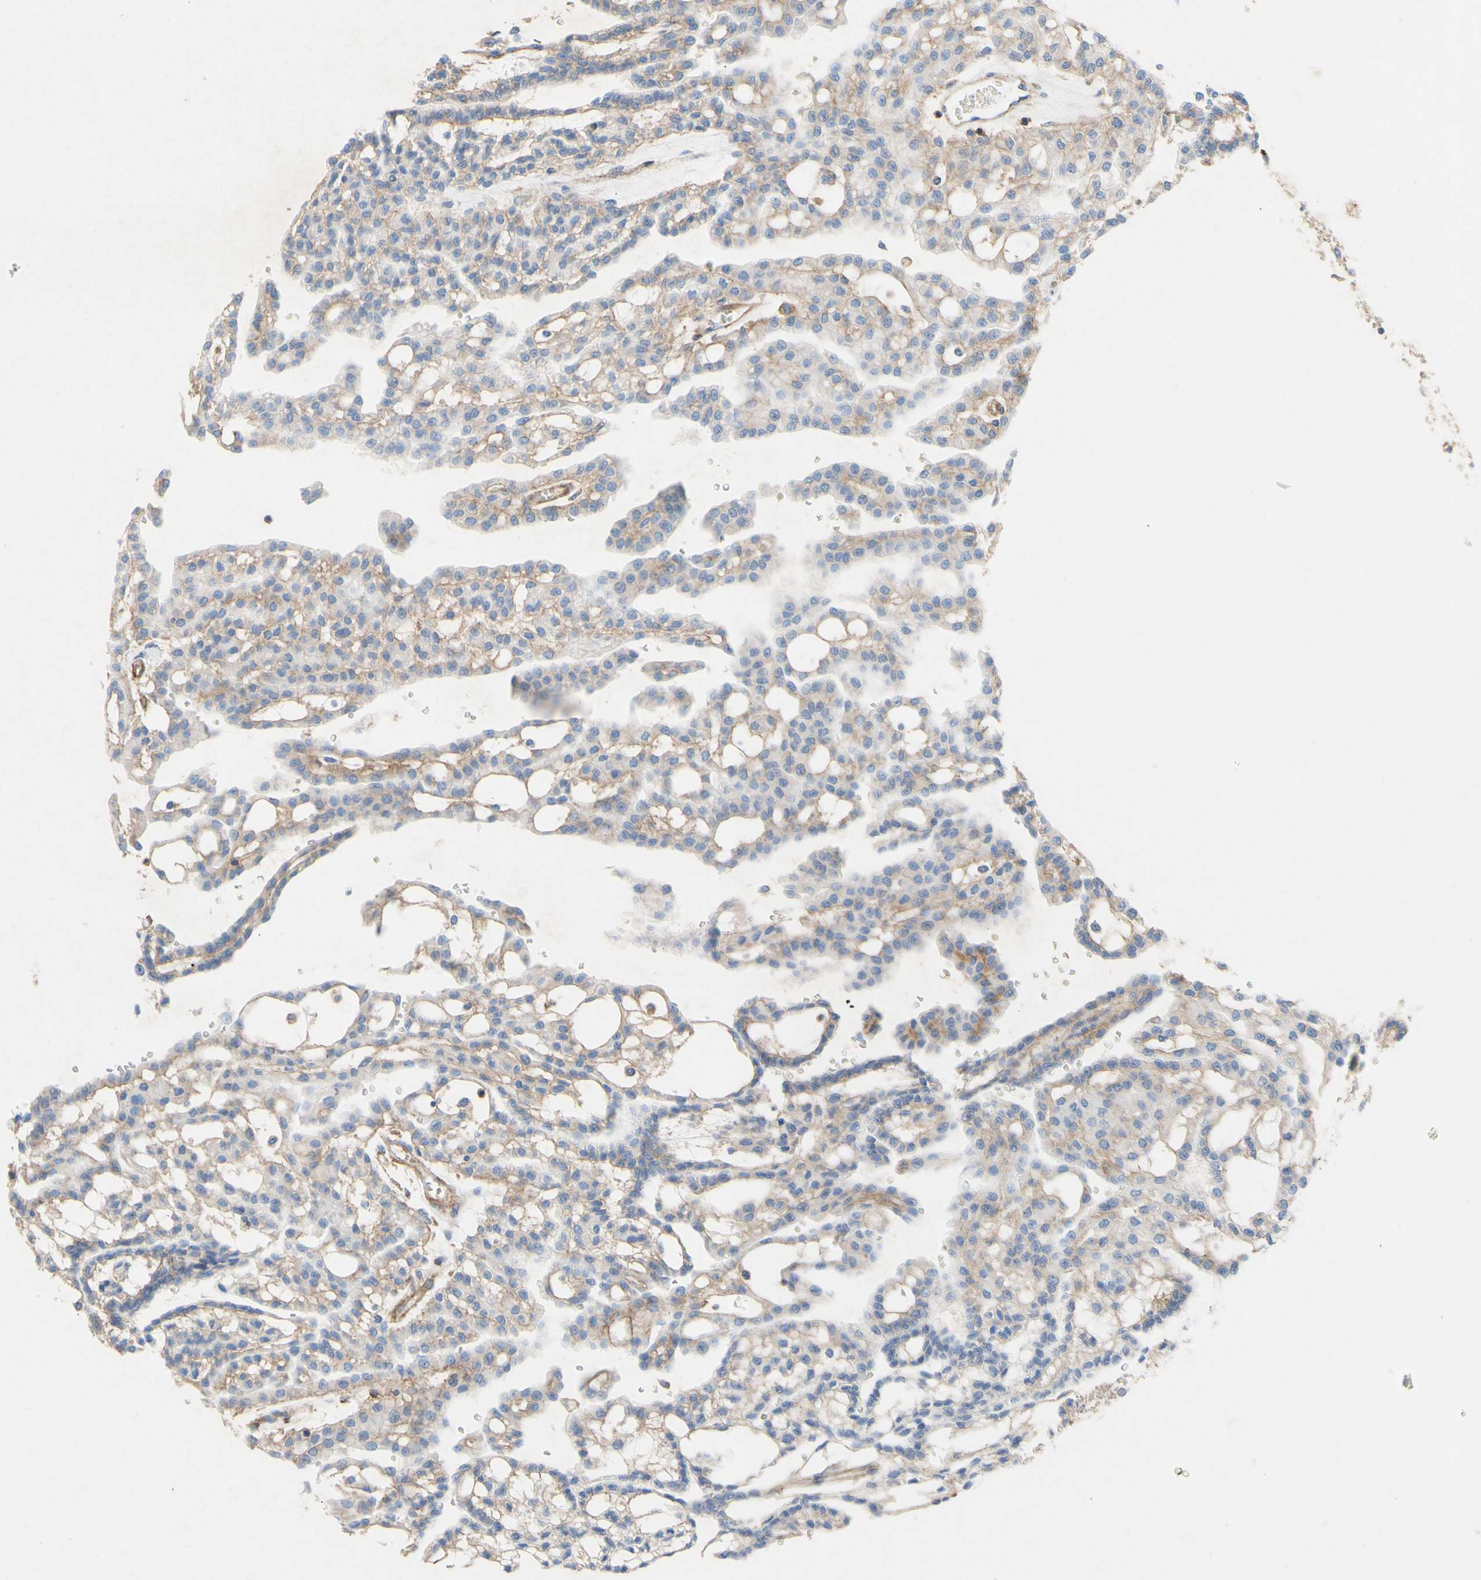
{"staining": {"intensity": "negative", "quantity": "none", "location": "none"}, "tissue": "renal cancer", "cell_type": "Tumor cells", "image_type": "cancer", "snomed": [{"axis": "morphology", "description": "Adenocarcinoma, NOS"}, {"axis": "topography", "description": "Kidney"}], "caption": "Immunohistochemistry of human renal cancer reveals no expression in tumor cells.", "gene": "ATP2A3", "patient": {"sex": "male", "age": 63}}